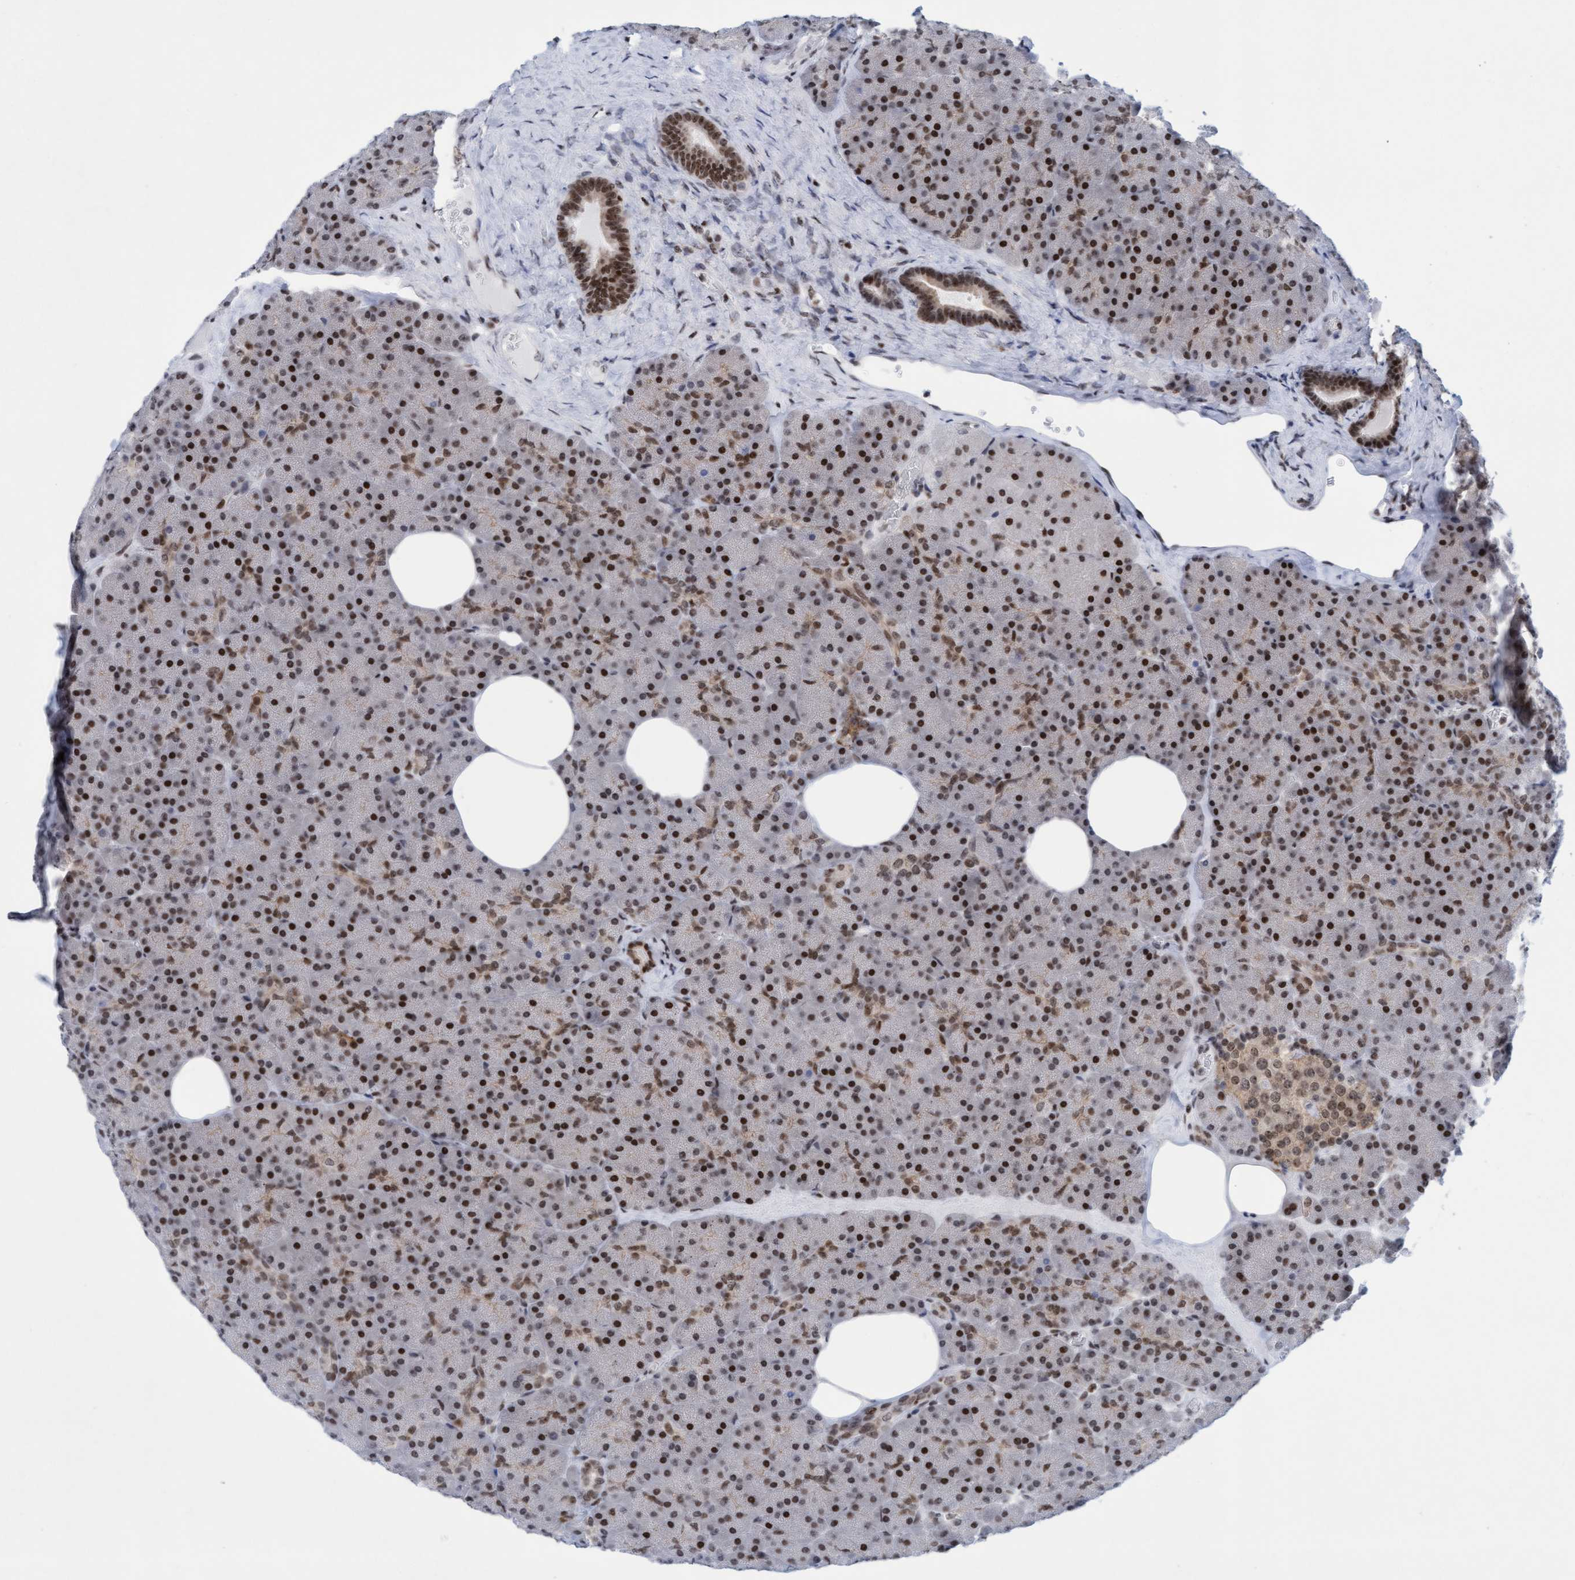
{"staining": {"intensity": "strong", "quantity": ">75%", "location": "cytoplasmic/membranous,nuclear"}, "tissue": "pancreas", "cell_type": "Exocrine glandular cells", "image_type": "normal", "snomed": [{"axis": "morphology", "description": "Normal tissue, NOS"}, {"axis": "morphology", "description": "Carcinoid, malignant, NOS"}, {"axis": "topography", "description": "Pancreas"}], "caption": "This micrograph shows unremarkable pancreas stained with IHC to label a protein in brown. The cytoplasmic/membranous,nuclear of exocrine glandular cells show strong positivity for the protein. Nuclei are counter-stained blue.", "gene": "GLRX2", "patient": {"sex": "female", "age": 35}}